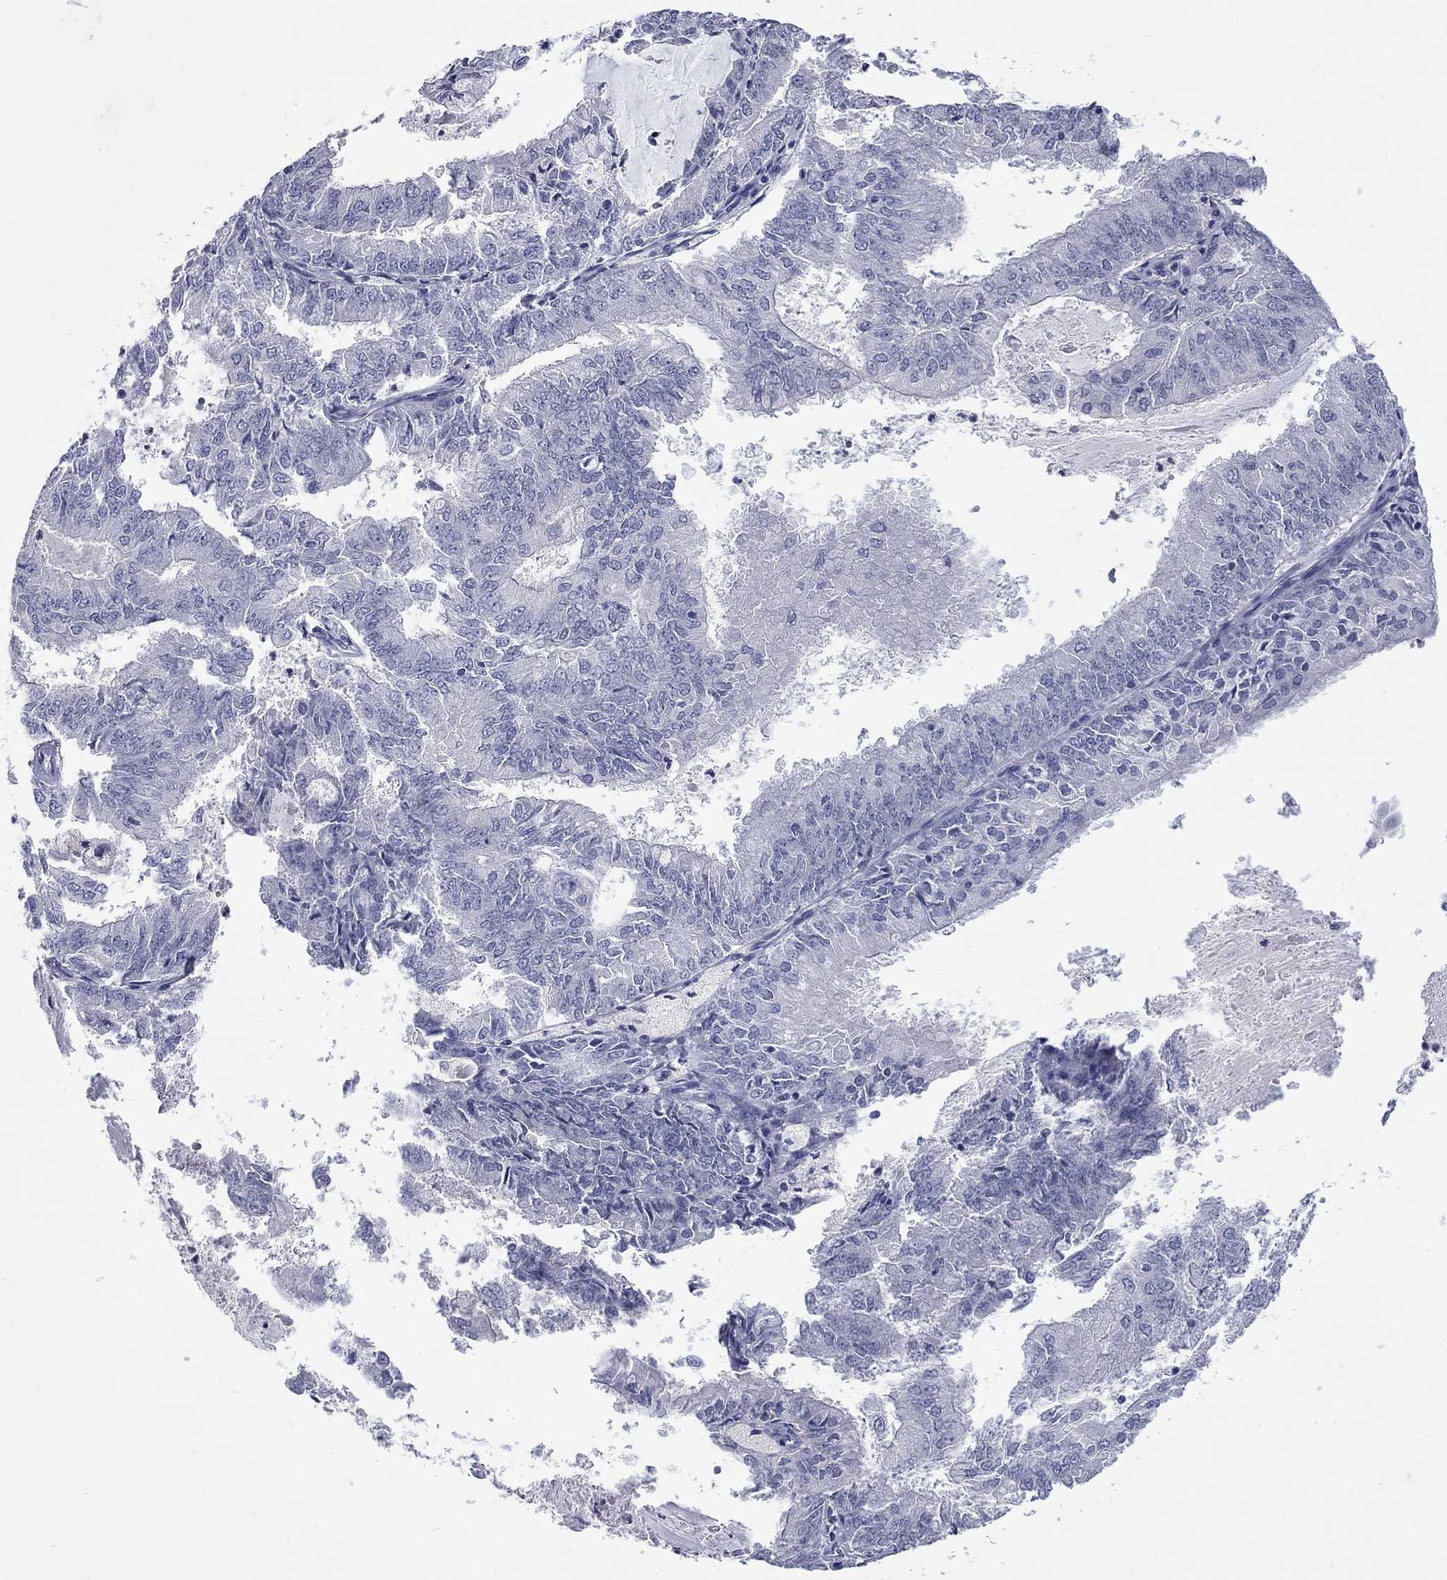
{"staining": {"intensity": "negative", "quantity": "none", "location": "none"}, "tissue": "endometrial cancer", "cell_type": "Tumor cells", "image_type": "cancer", "snomed": [{"axis": "morphology", "description": "Adenocarcinoma, NOS"}, {"axis": "topography", "description": "Endometrium"}], "caption": "Immunohistochemistry histopathology image of neoplastic tissue: human endometrial adenocarcinoma stained with DAB (3,3'-diaminobenzidine) displays no significant protein positivity in tumor cells.", "gene": "PLEK", "patient": {"sex": "female", "age": 57}}